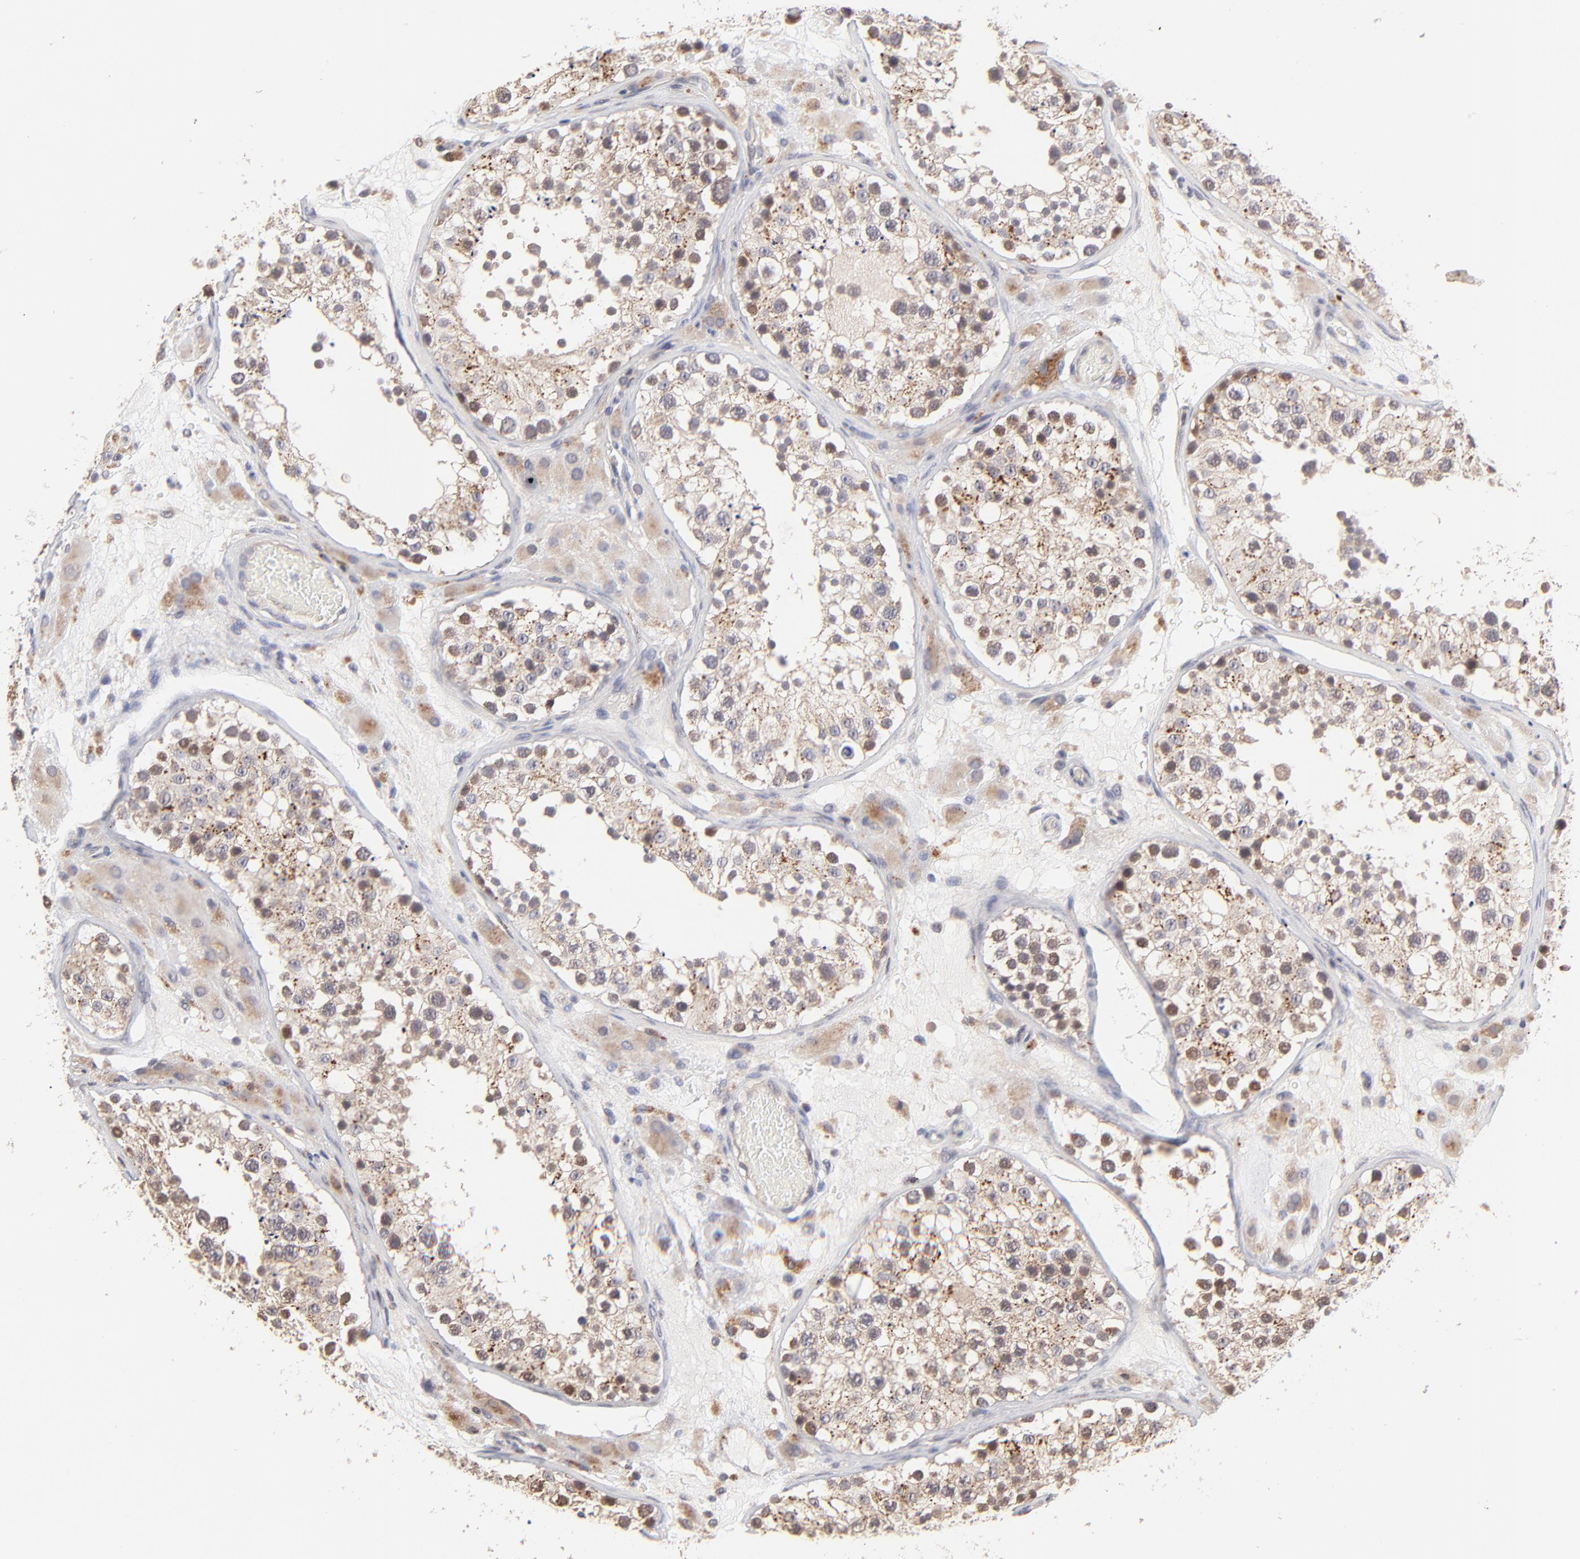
{"staining": {"intensity": "moderate", "quantity": "25%-75%", "location": "cytoplasmic/membranous"}, "tissue": "testis", "cell_type": "Cells in seminiferous ducts", "image_type": "normal", "snomed": [{"axis": "morphology", "description": "Normal tissue, NOS"}, {"axis": "topography", "description": "Testis"}], "caption": "Testis stained for a protein (brown) displays moderate cytoplasmic/membranous positive expression in about 25%-75% of cells in seminiferous ducts.", "gene": "PDE4B", "patient": {"sex": "male", "age": 26}}